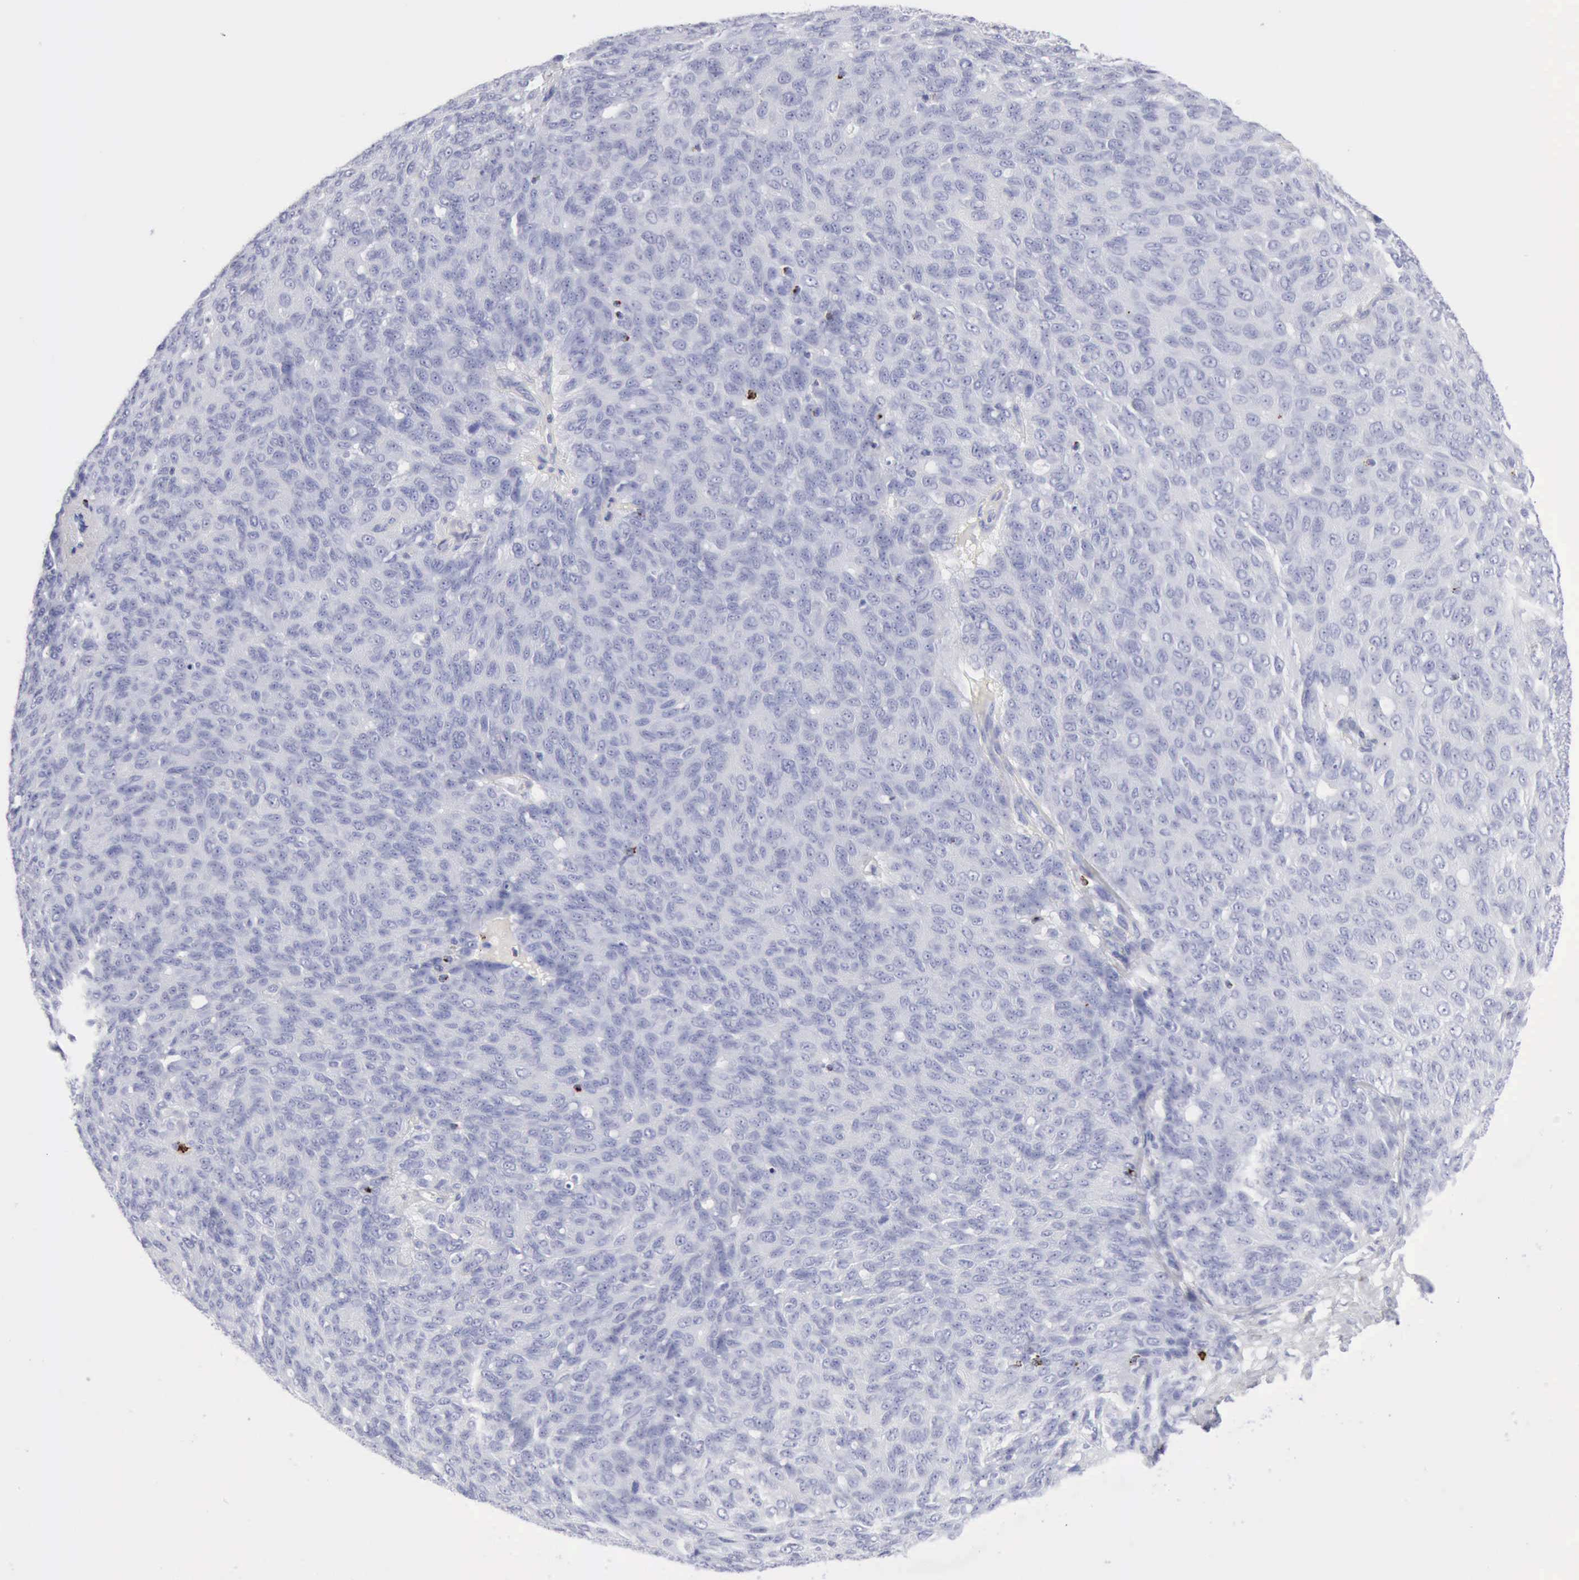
{"staining": {"intensity": "negative", "quantity": "none", "location": "none"}, "tissue": "ovarian cancer", "cell_type": "Tumor cells", "image_type": "cancer", "snomed": [{"axis": "morphology", "description": "Carcinoma, endometroid"}, {"axis": "topography", "description": "Ovary"}], "caption": "Human ovarian cancer (endometroid carcinoma) stained for a protein using immunohistochemistry (IHC) exhibits no staining in tumor cells.", "gene": "GZMB", "patient": {"sex": "female", "age": 60}}